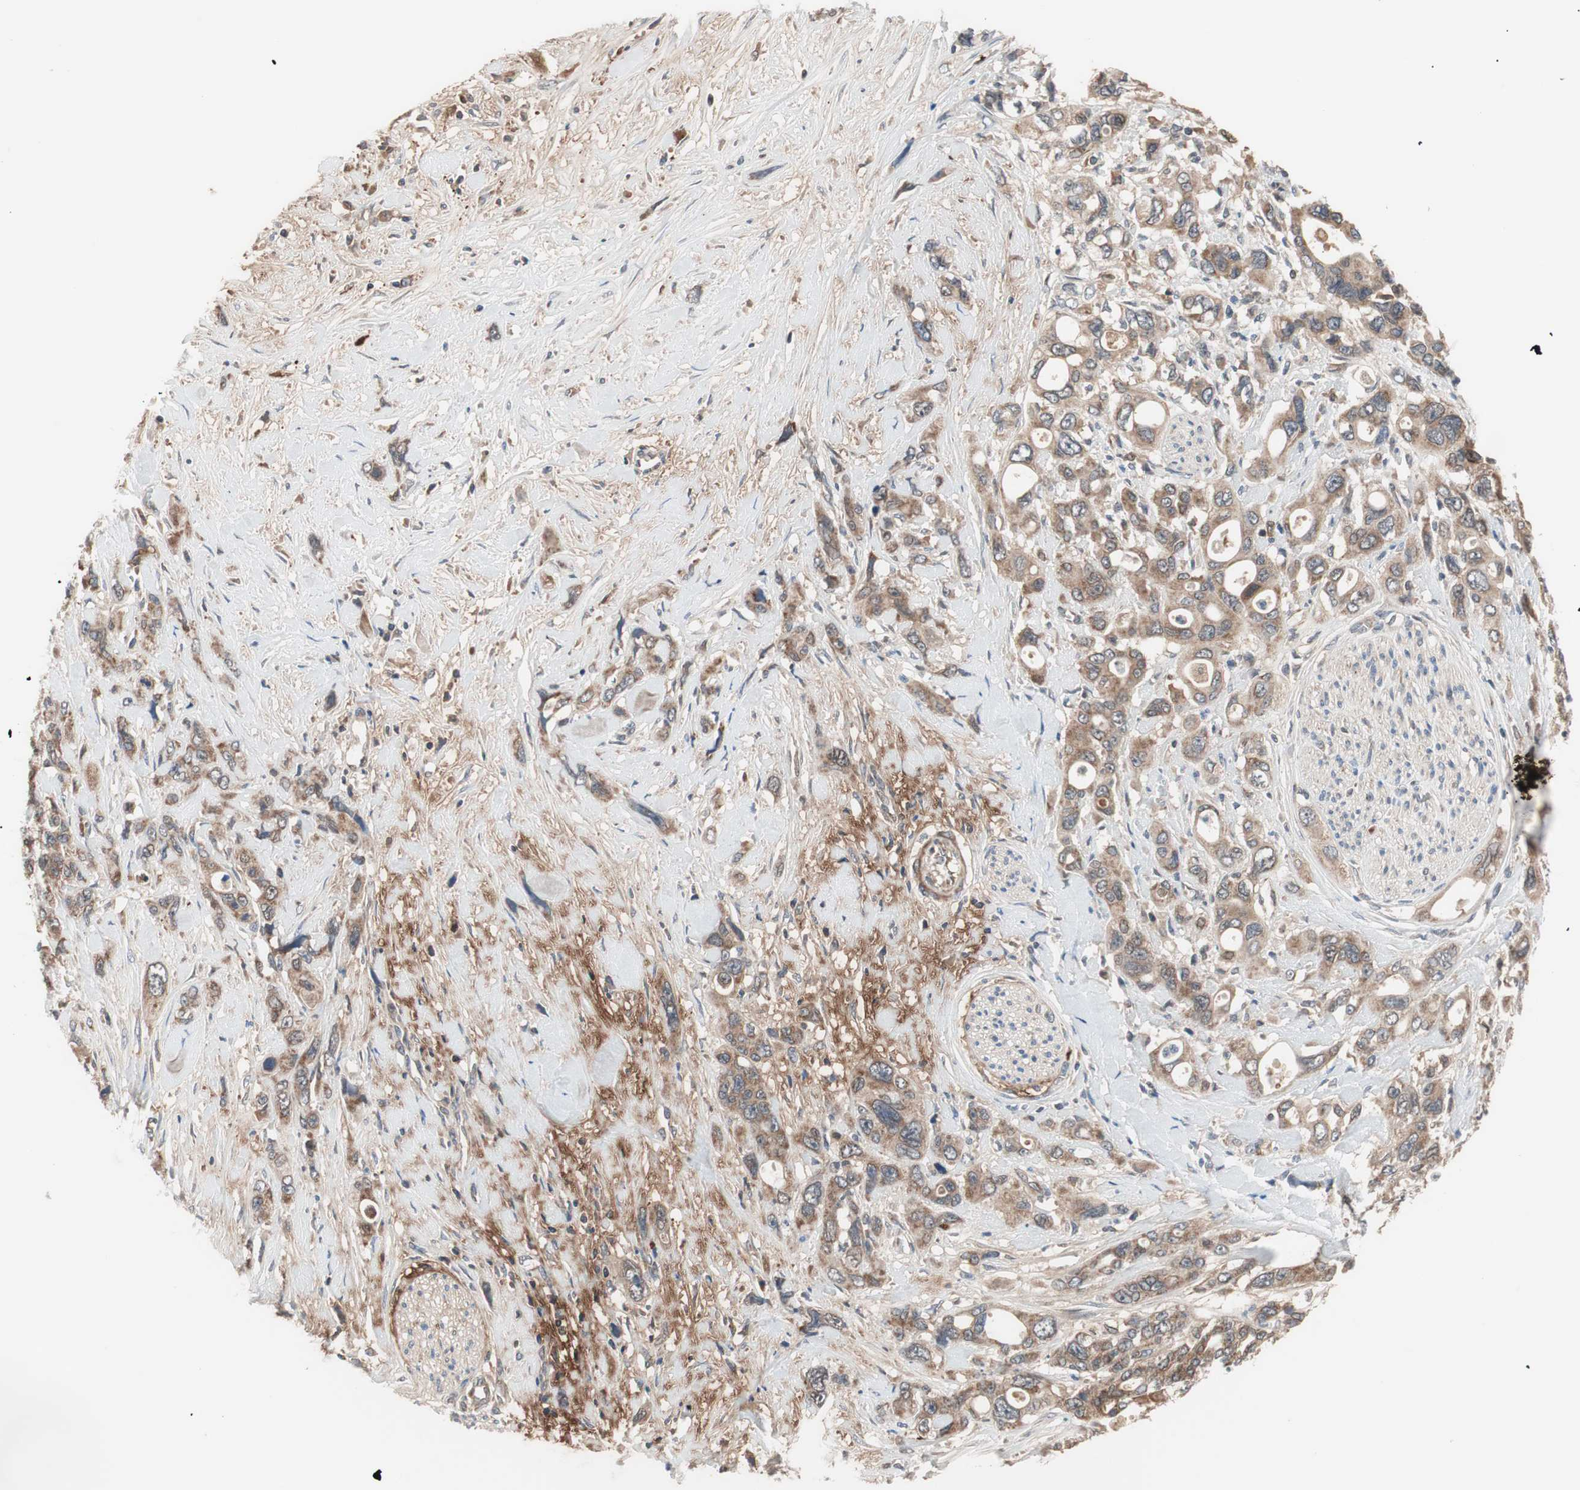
{"staining": {"intensity": "moderate", "quantity": ">75%", "location": "cytoplasmic/membranous"}, "tissue": "pancreatic cancer", "cell_type": "Tumor cells", "image_type": "cancer", "snomed": [{"axis": "morphology", "description": "Adenocarcinoma, NOS"}, {"axis": "topography", "description": "Pancreas"}], "caption": "Pancreatic cancer (adenocarcinoma) stained with a brown dye displays moderate cytoplasmic/membranous positive staining in approximately >75% of tumor cells.", "gene": "HMBS", "patient": {"sex": "male", "age": 46}}